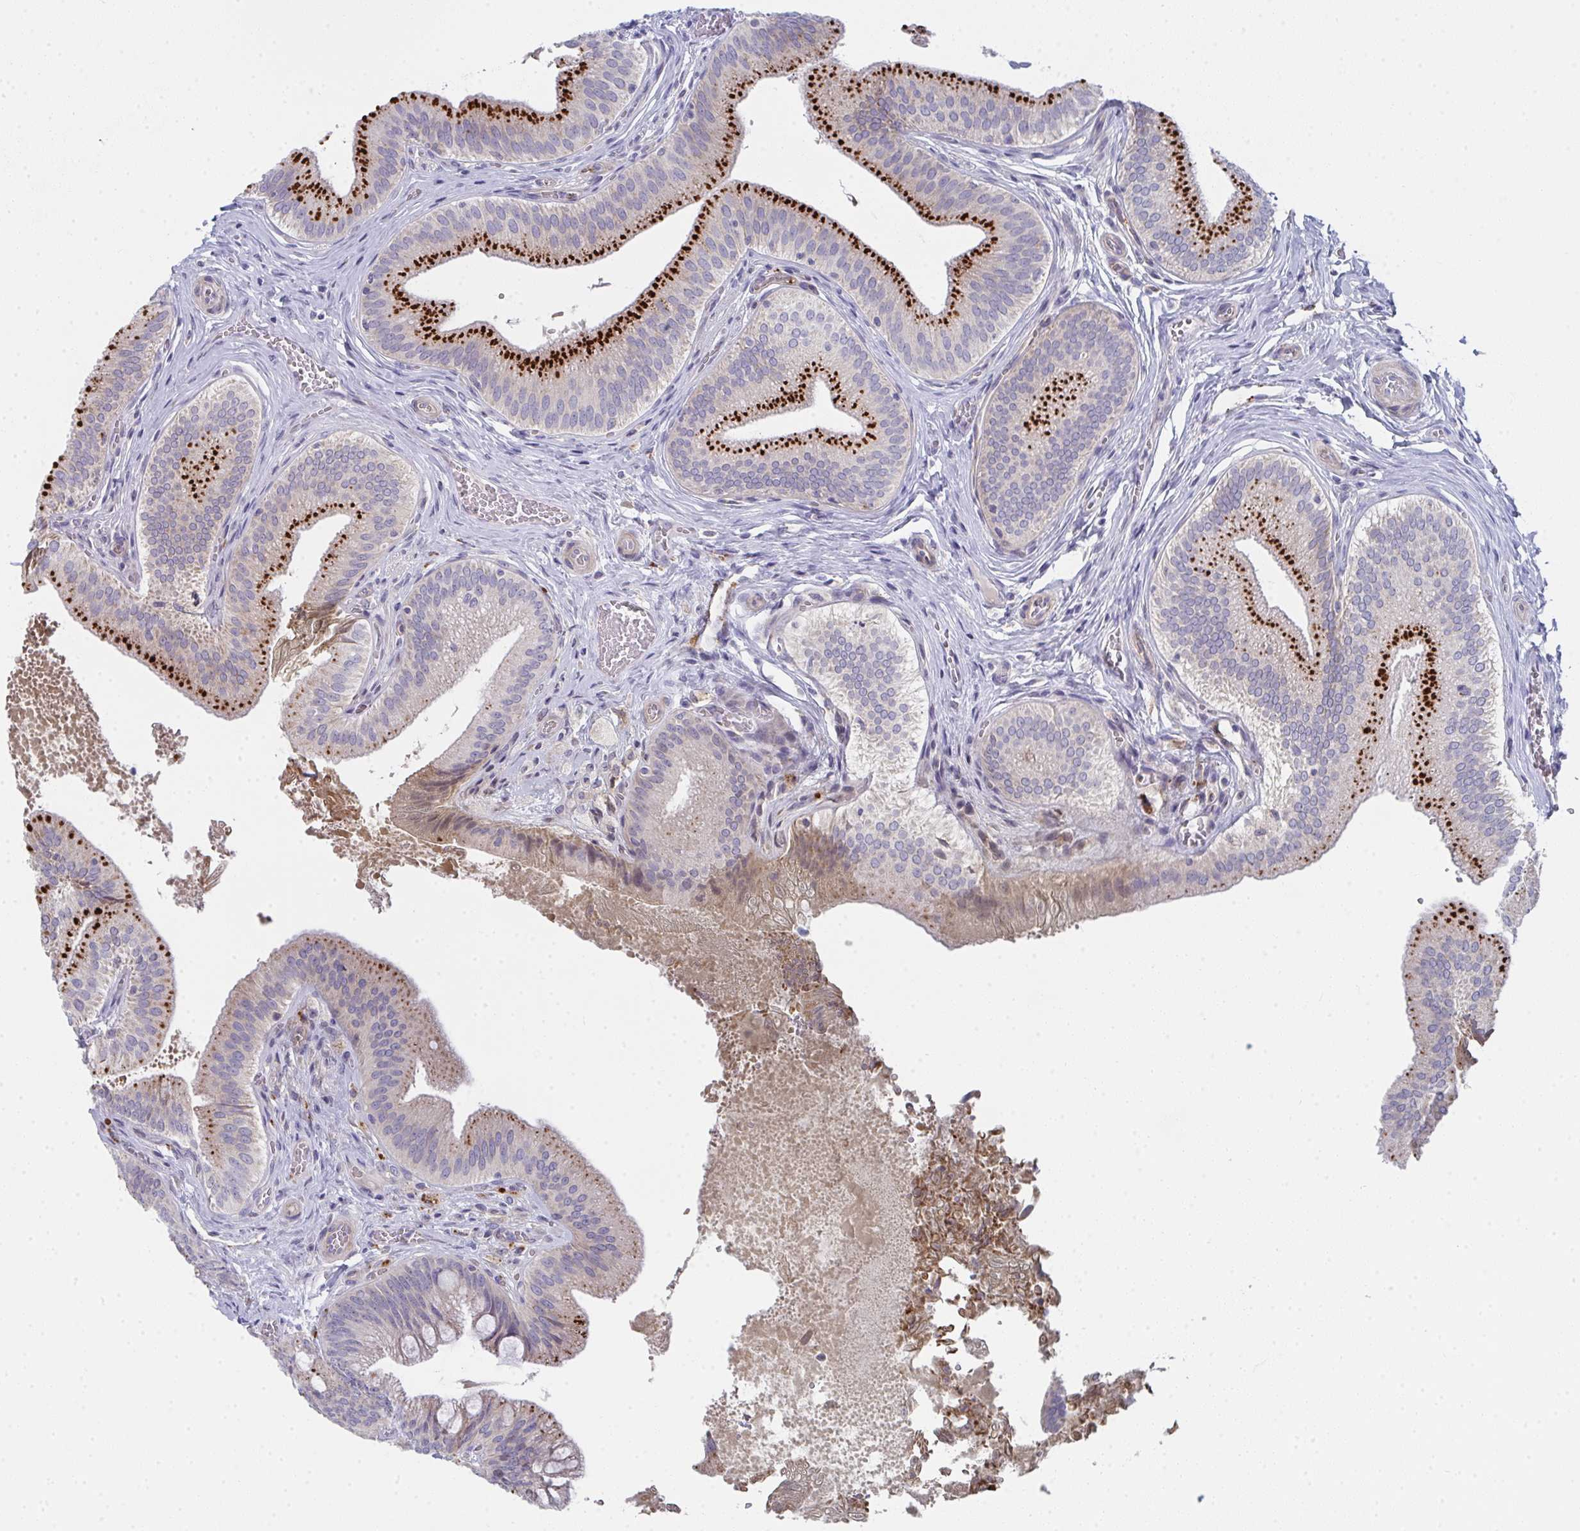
{"staining": {"intensity": "strong", "quantity": "25%-75%", "location": "cytoplasmic/membranous"}, "tissue": "gallbladder", "cell_type": "Glandular cells", "image_type": "normal", "snomed": [{"axis": "morphology", "description": "Normal tissue, NOS"}, {"axis": "topography", "description": "Gallbladder"}], "caption": "The micrograph displays immunohistochemical staining of benign gallbladder. There is strong cytoplasmic/membranous expression is present in about 25%-75% of glandular cells.", "gene": "VWDE", "patient": {"sex": "male", "age": 17}}